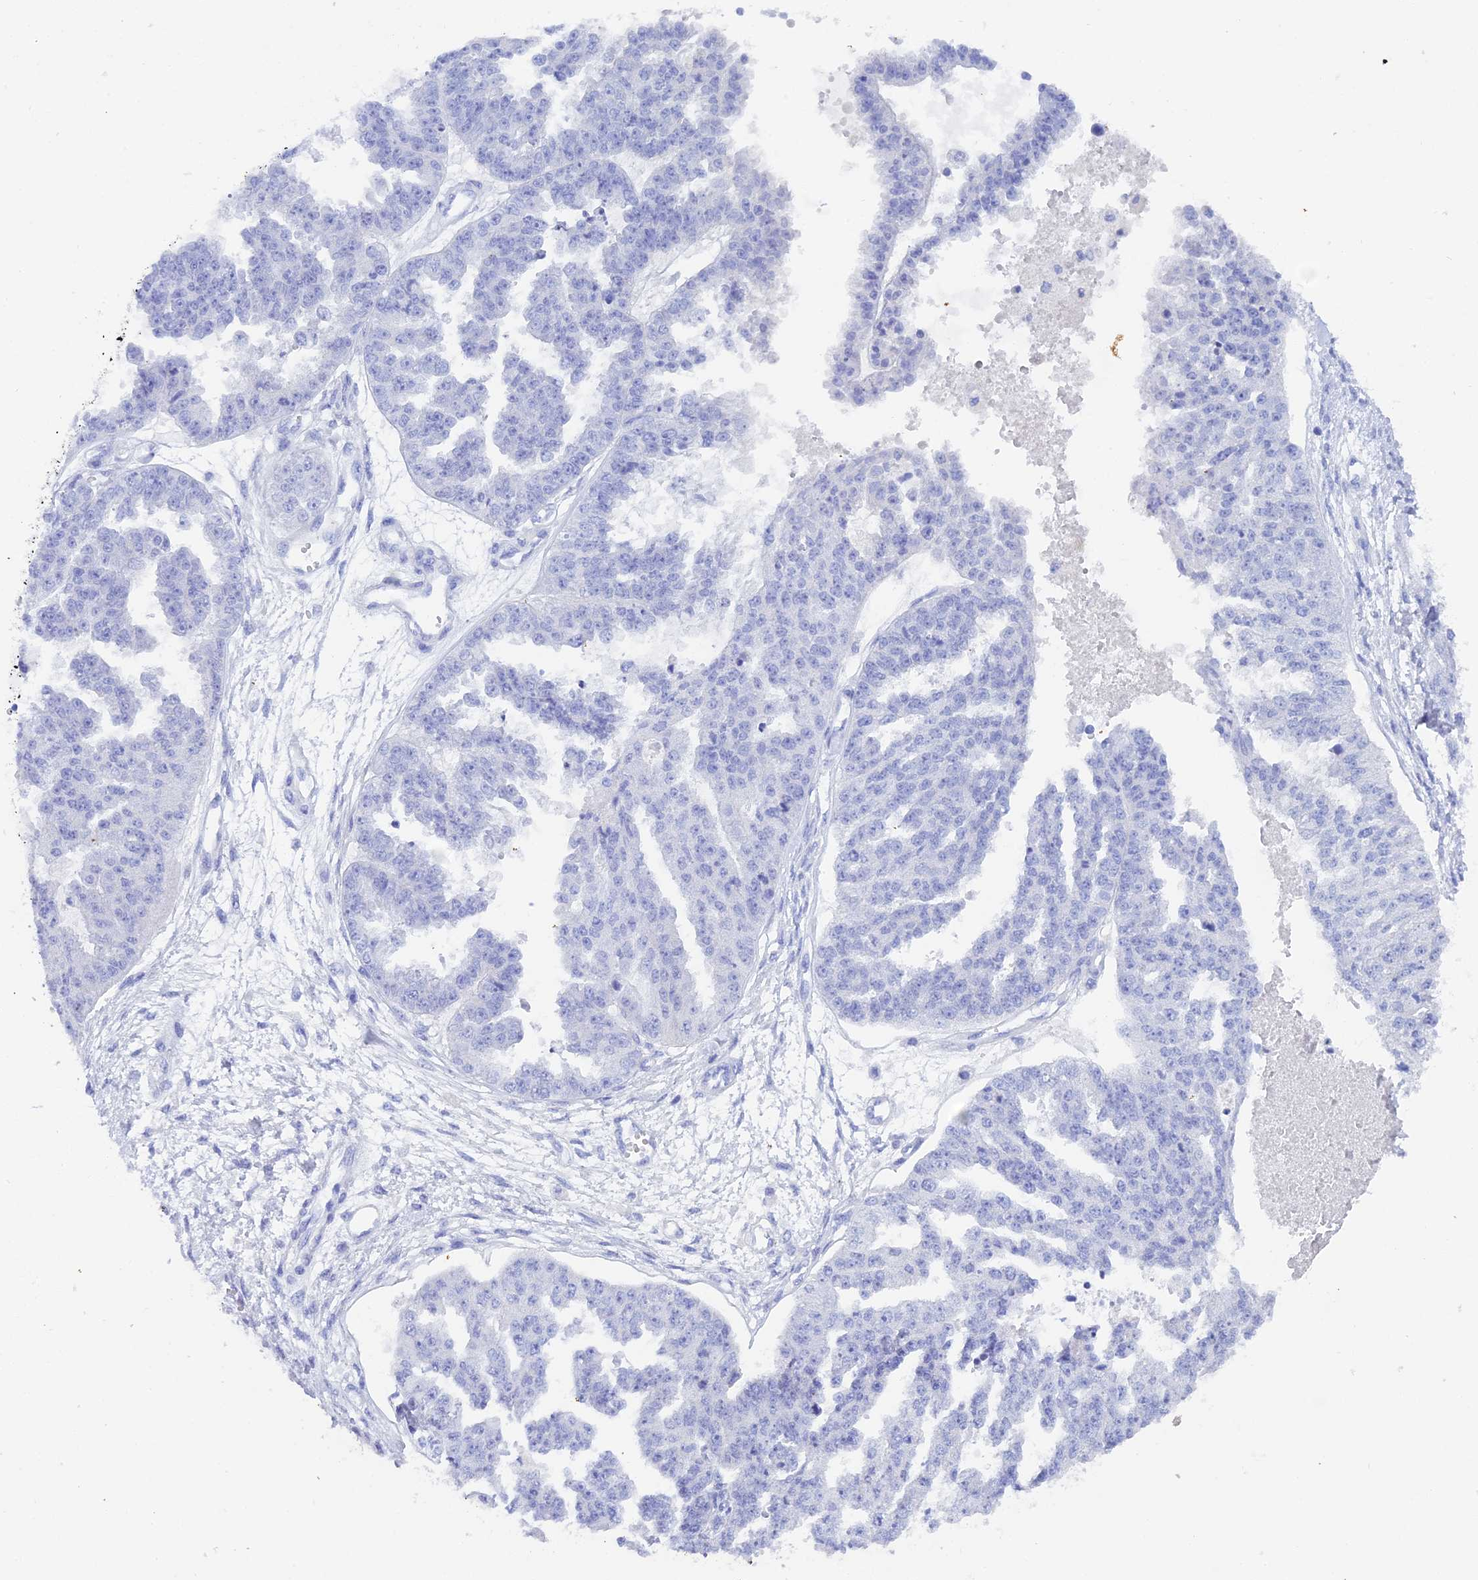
{"staining": {"intensity": "negative", "quantity": "none", "location": "none"}, "tissue": "ovarian cancer", "cell_type": "Tumor cells", "image_type": "cancer", "snomed": [{"axis": "morphology", "description": "Cystadenocarcinoma, serous, NOS"}, {"axis": "topography", "description": "Ovary"}], "caption": "Ovarian cancer (serous cystadenocarcinoma) was stained to show a protein in brown. There is no significant staining in tumor cells.", "gene": "REG1A", "patient": {"sex": "female", "age": 58}}